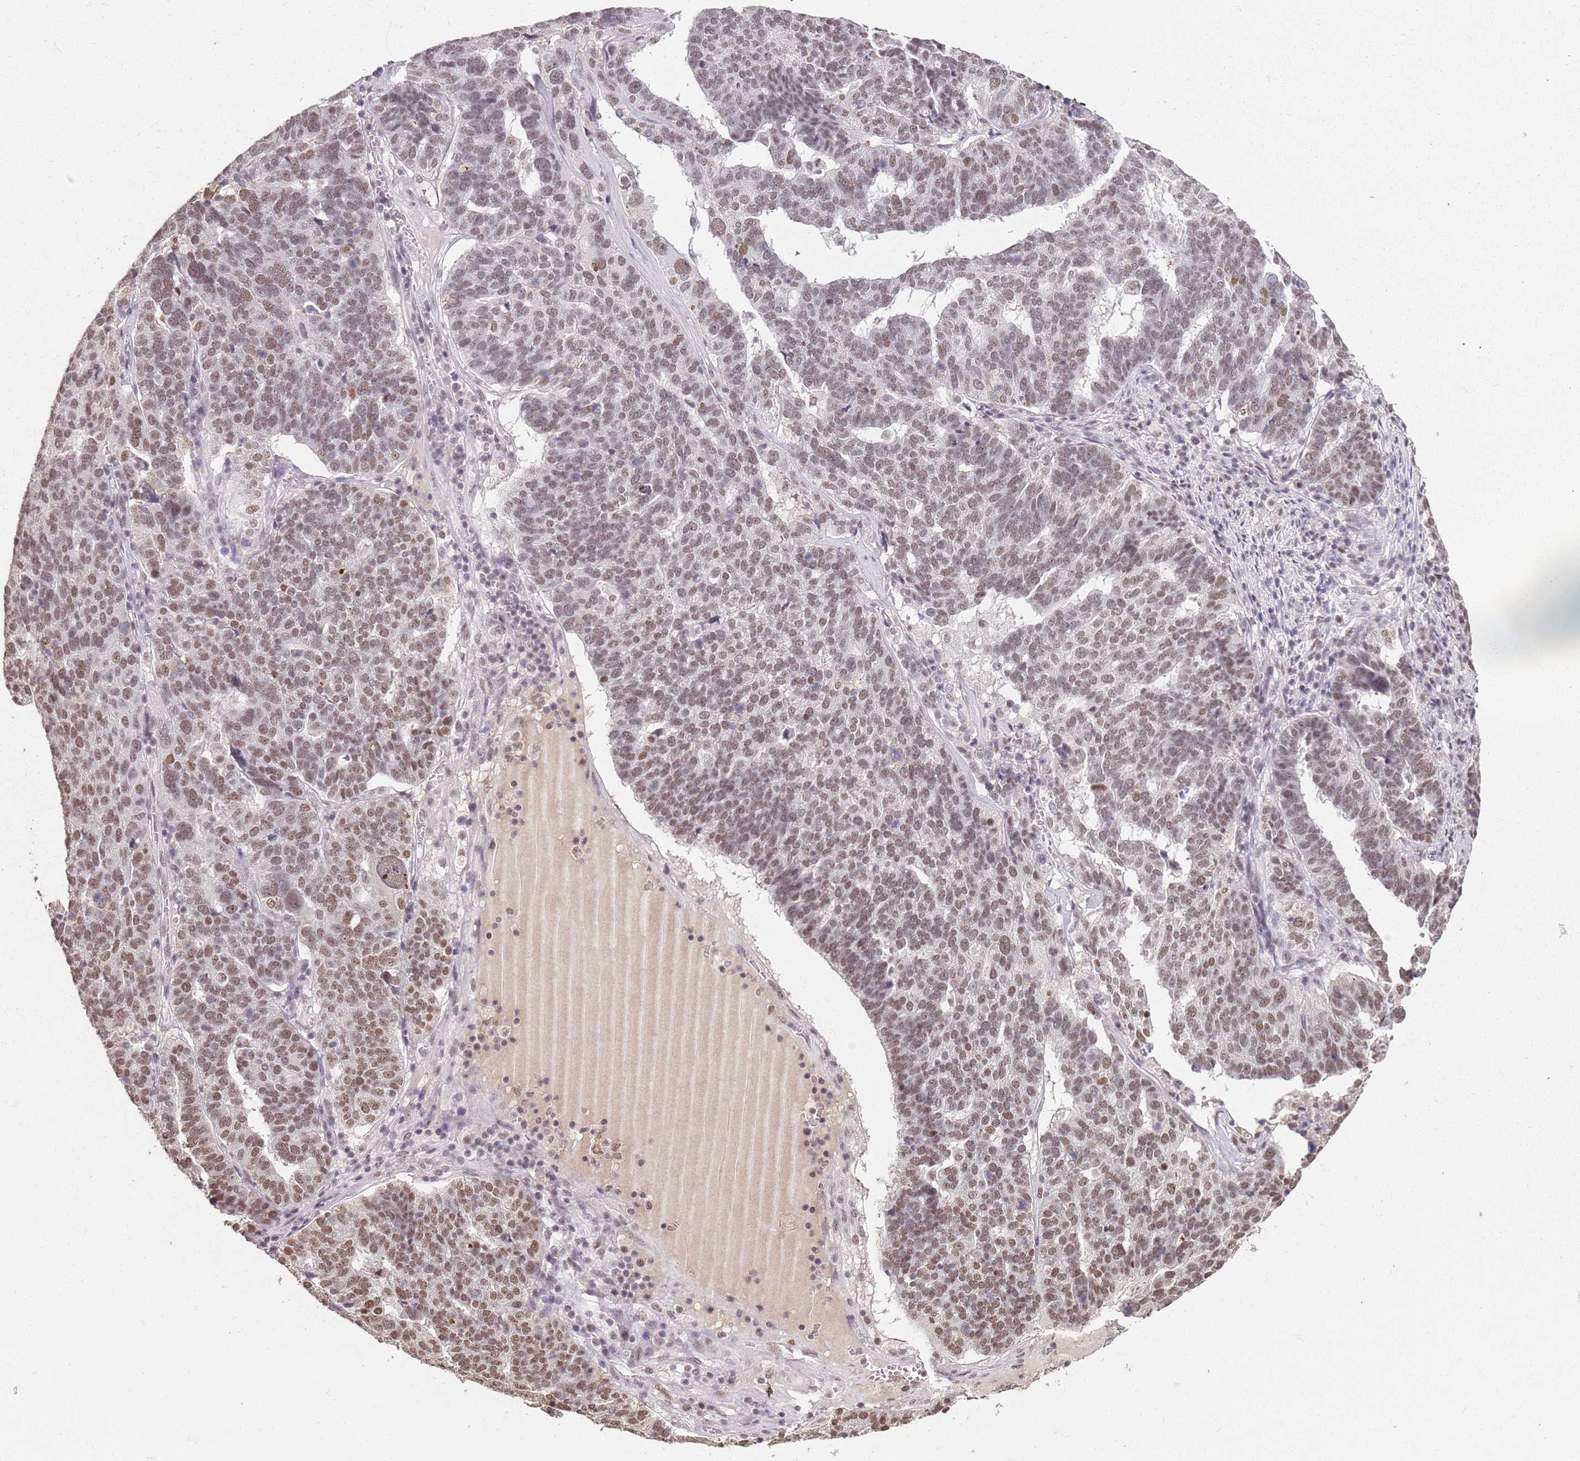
{"staining": {"intensity": "moderate", "quantity": ">75%", "location": "nuclear"}, "tissue": "ovarian cancer", "cell_type": "Tumor cells", "image_type": "cancer", "snomed": [{"axis": "morphology", "description": "Cystadenocarcinoma, serous, NOS"}, {"axis": "topography", "description": "Ovary"}], "caption": "Human ovarian cancer stained with a protein marker displays moderate staining in tumor cells.", "gene": "ARL14EP", "patient": {"sex": "female", "age": 59}}